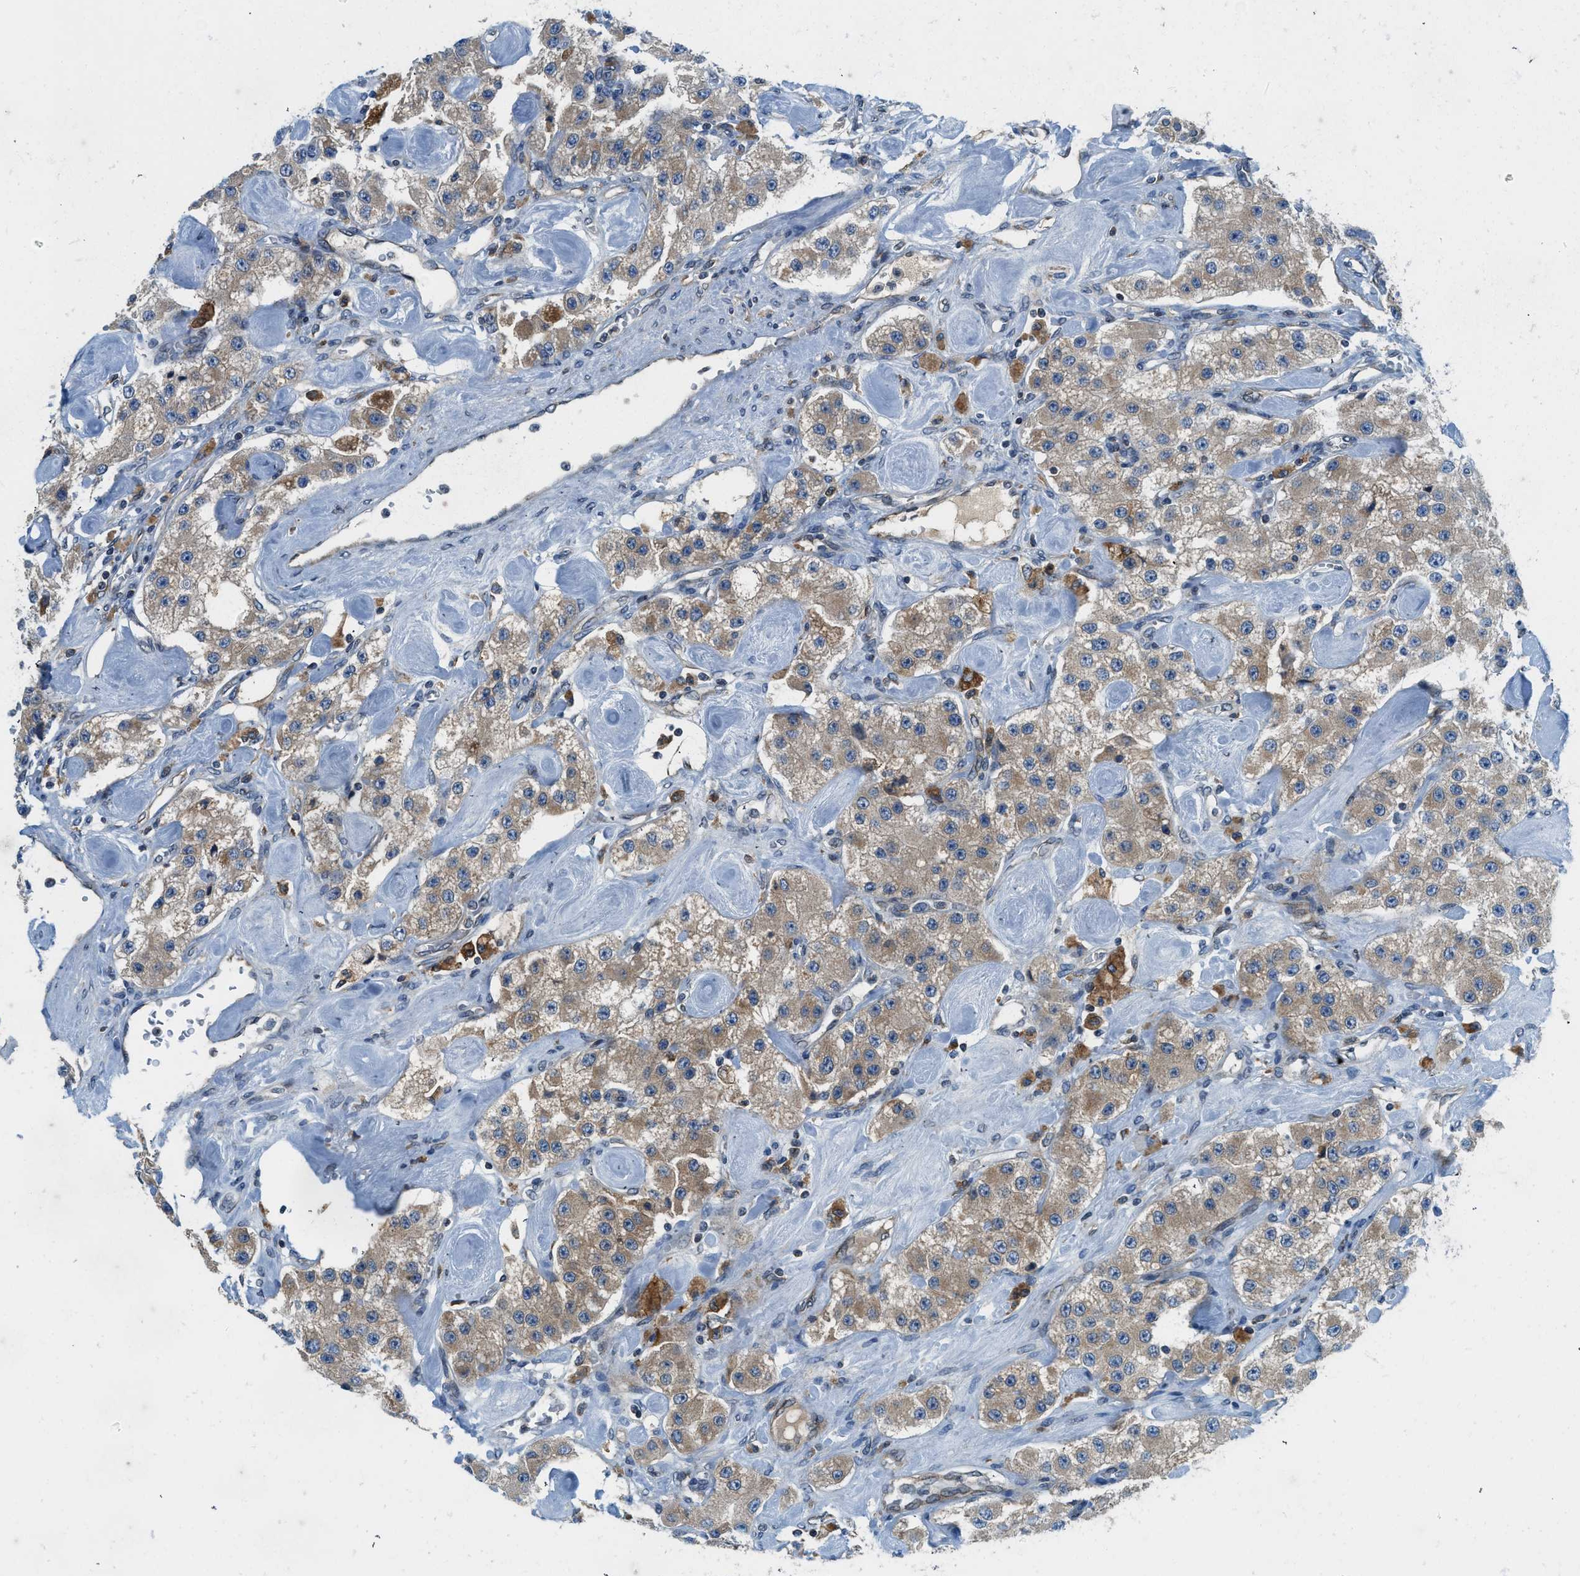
{"staining": {"intensity": "weak", "quantity": ">75%", "location": "cytoplasmic/membranous"}, "tissue": "carcinoid", "cell_type": "Tumor cells", "image_type": "cancer", "snomed": [{"axis": "morphology", "description": "Carcinoid, malignant, NOS"}, {"axis": "topography", "description": "Pancreas"}], "caption": "High-magnification brightfield microscopy of carcinoid stained with DAB (brown) and counterstained with hematoxylin (blue). tumor cells exhibit weak cytoplasmic/membranous positivity is appreciated in about>75% of cells.", "gene": "BCAP31", "patient": {"sex": "male", "age": 41}}